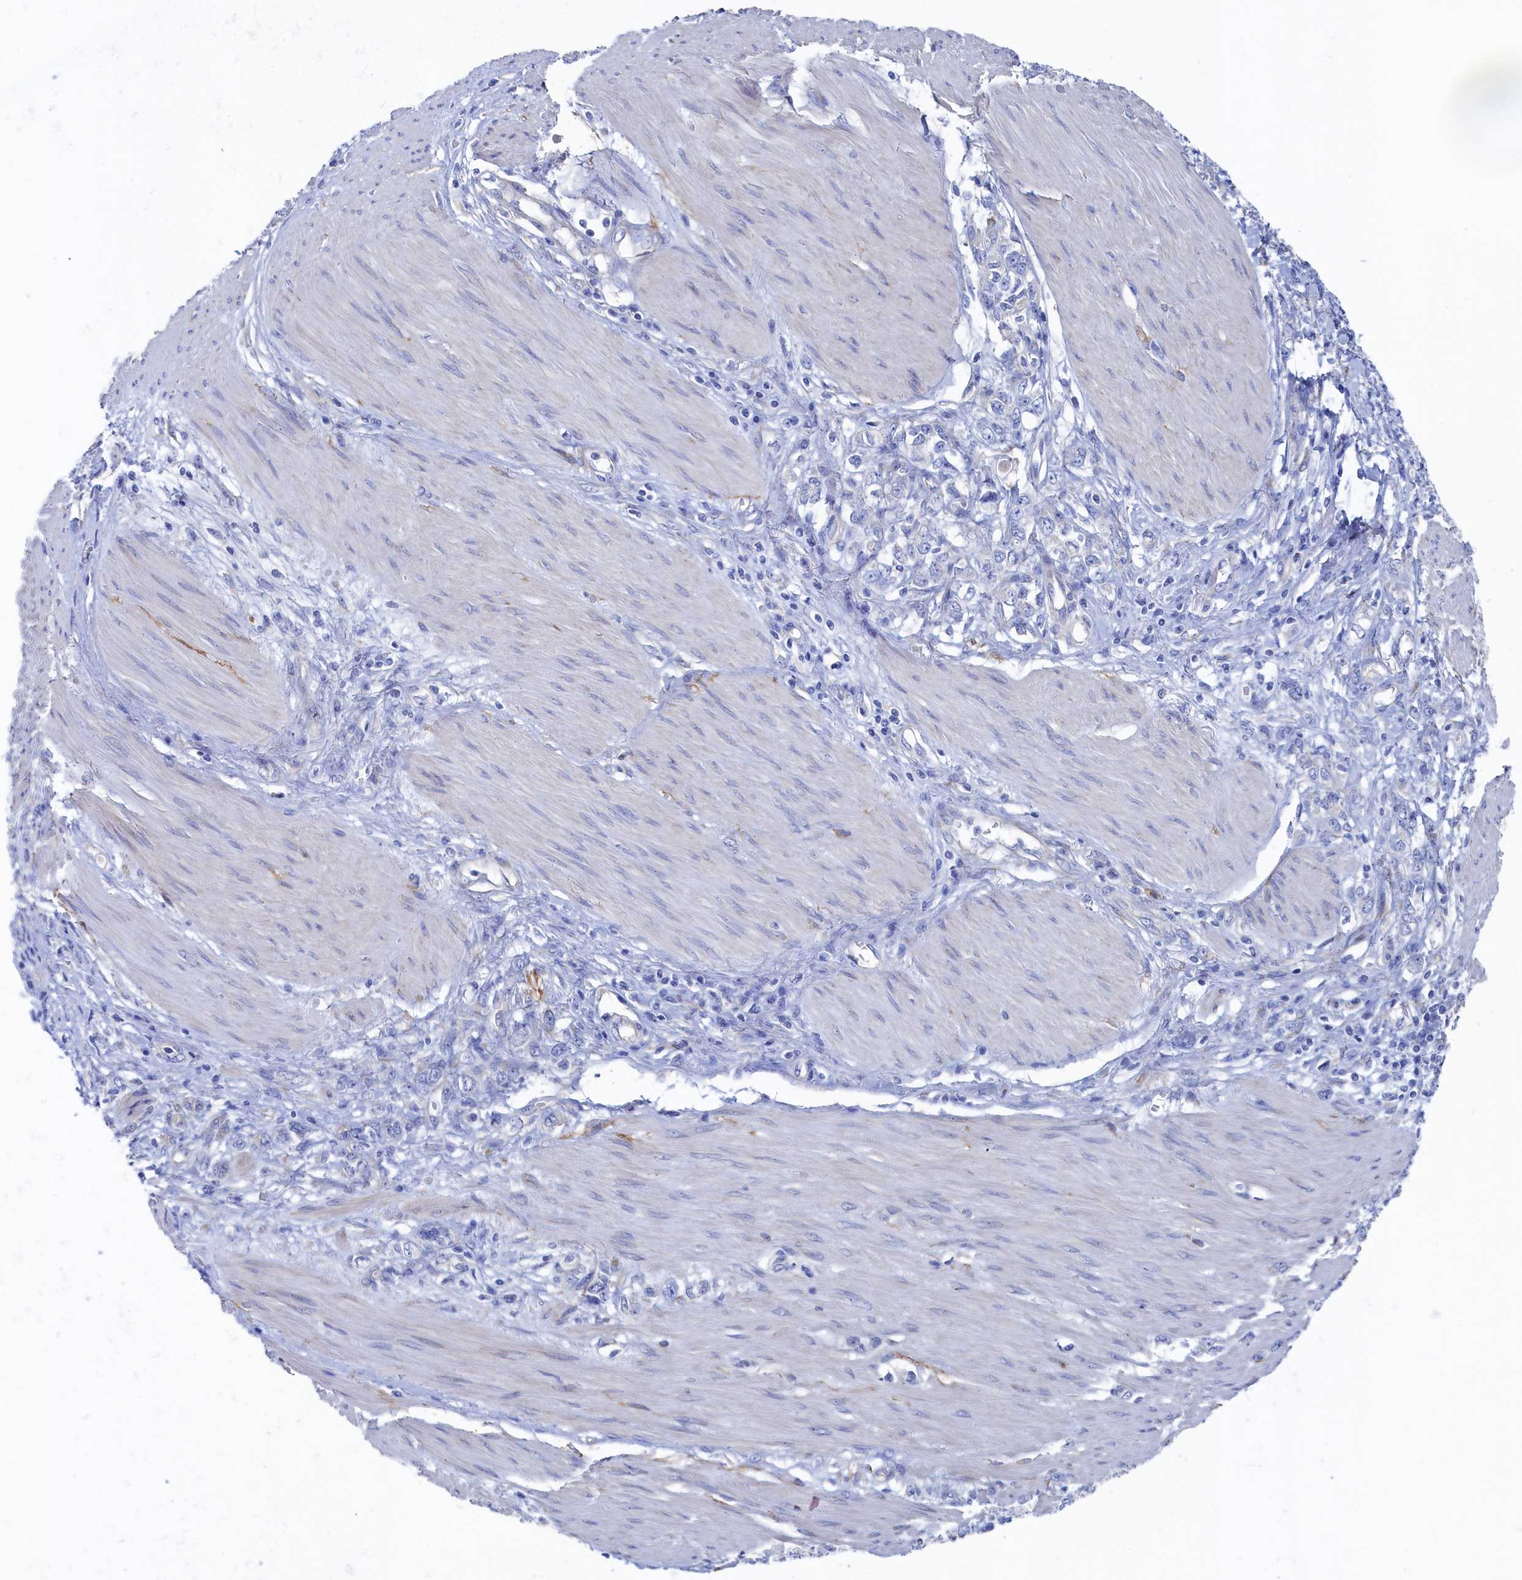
{"staining": {"intensity": "negative", "quantity": "none", "location": "none"}, "tissue": "stomach cancer", "cell_type": "Tumor cells", "image_type": "cancer", "snomed": [{"axis": "morphology", "description": "Adenocarcinoma, NOS"}, {"axis": "topography", "description": "Stomach"}], "caption": "DAB (3,3'-diaminobenzidine) immunohistochemical staining of stomach cancer (adenocarcinoma) demonstrates no significant expression in tumor cells.", "gene": "TMOD2", "patient": {"sex": "female", "age": 76}}